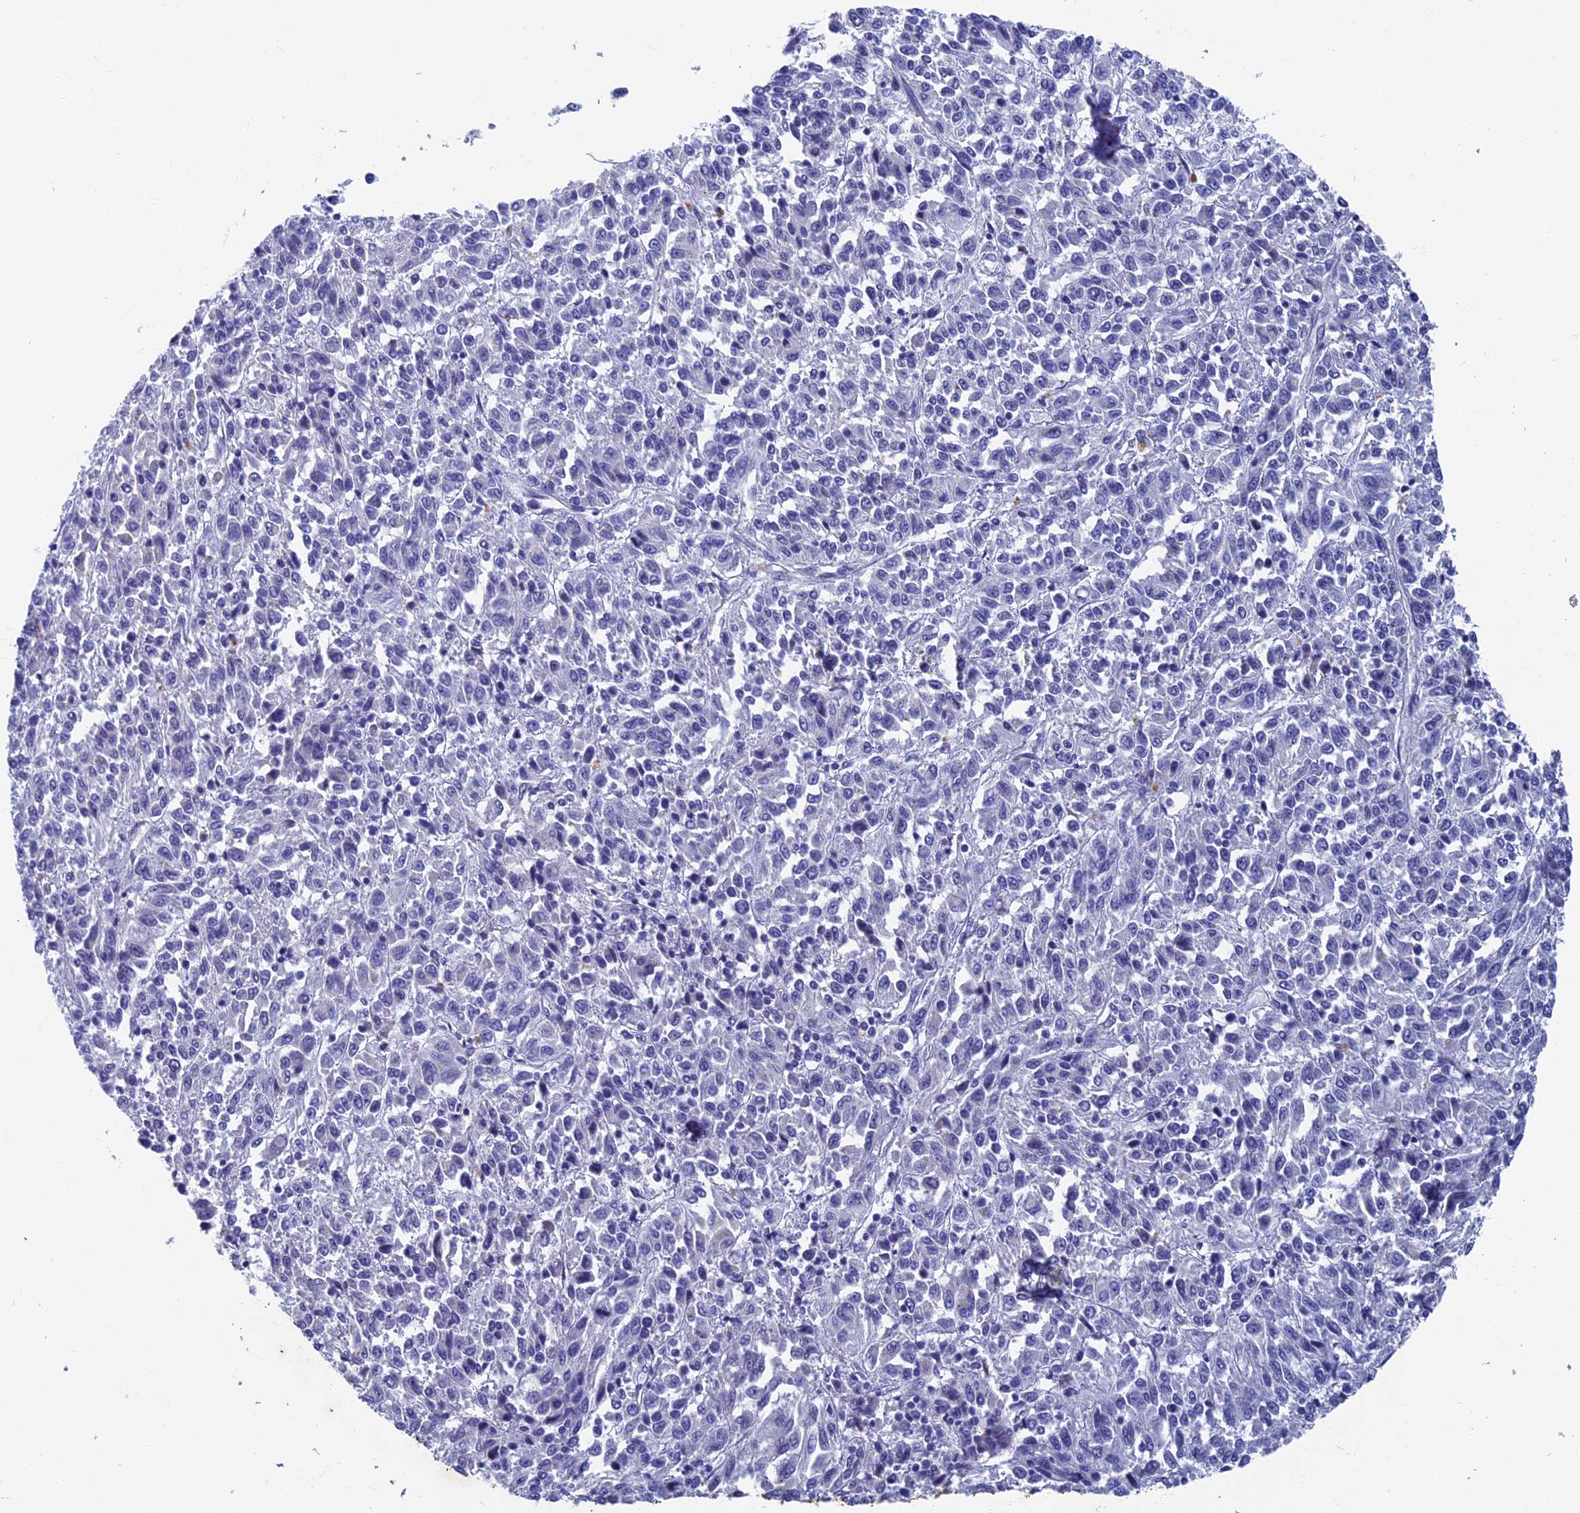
{"staining": {"intensity": "negative", "quantity": "none", "location": "none"}, "tissue": "melanoma", "cell_type": "Tumor cells", "image_type": "cancer", "snomed": [{"axis": "morphology", "description": "Malignant melanoma, Metastatic site"}, {"axis": "topography", "description": "Lung"}], "caption": "A photomicrograph of human melanoma is negative for staining in tumor cells.", "gene": "OAT", "patient": {"sex": "male", "age": 64}}